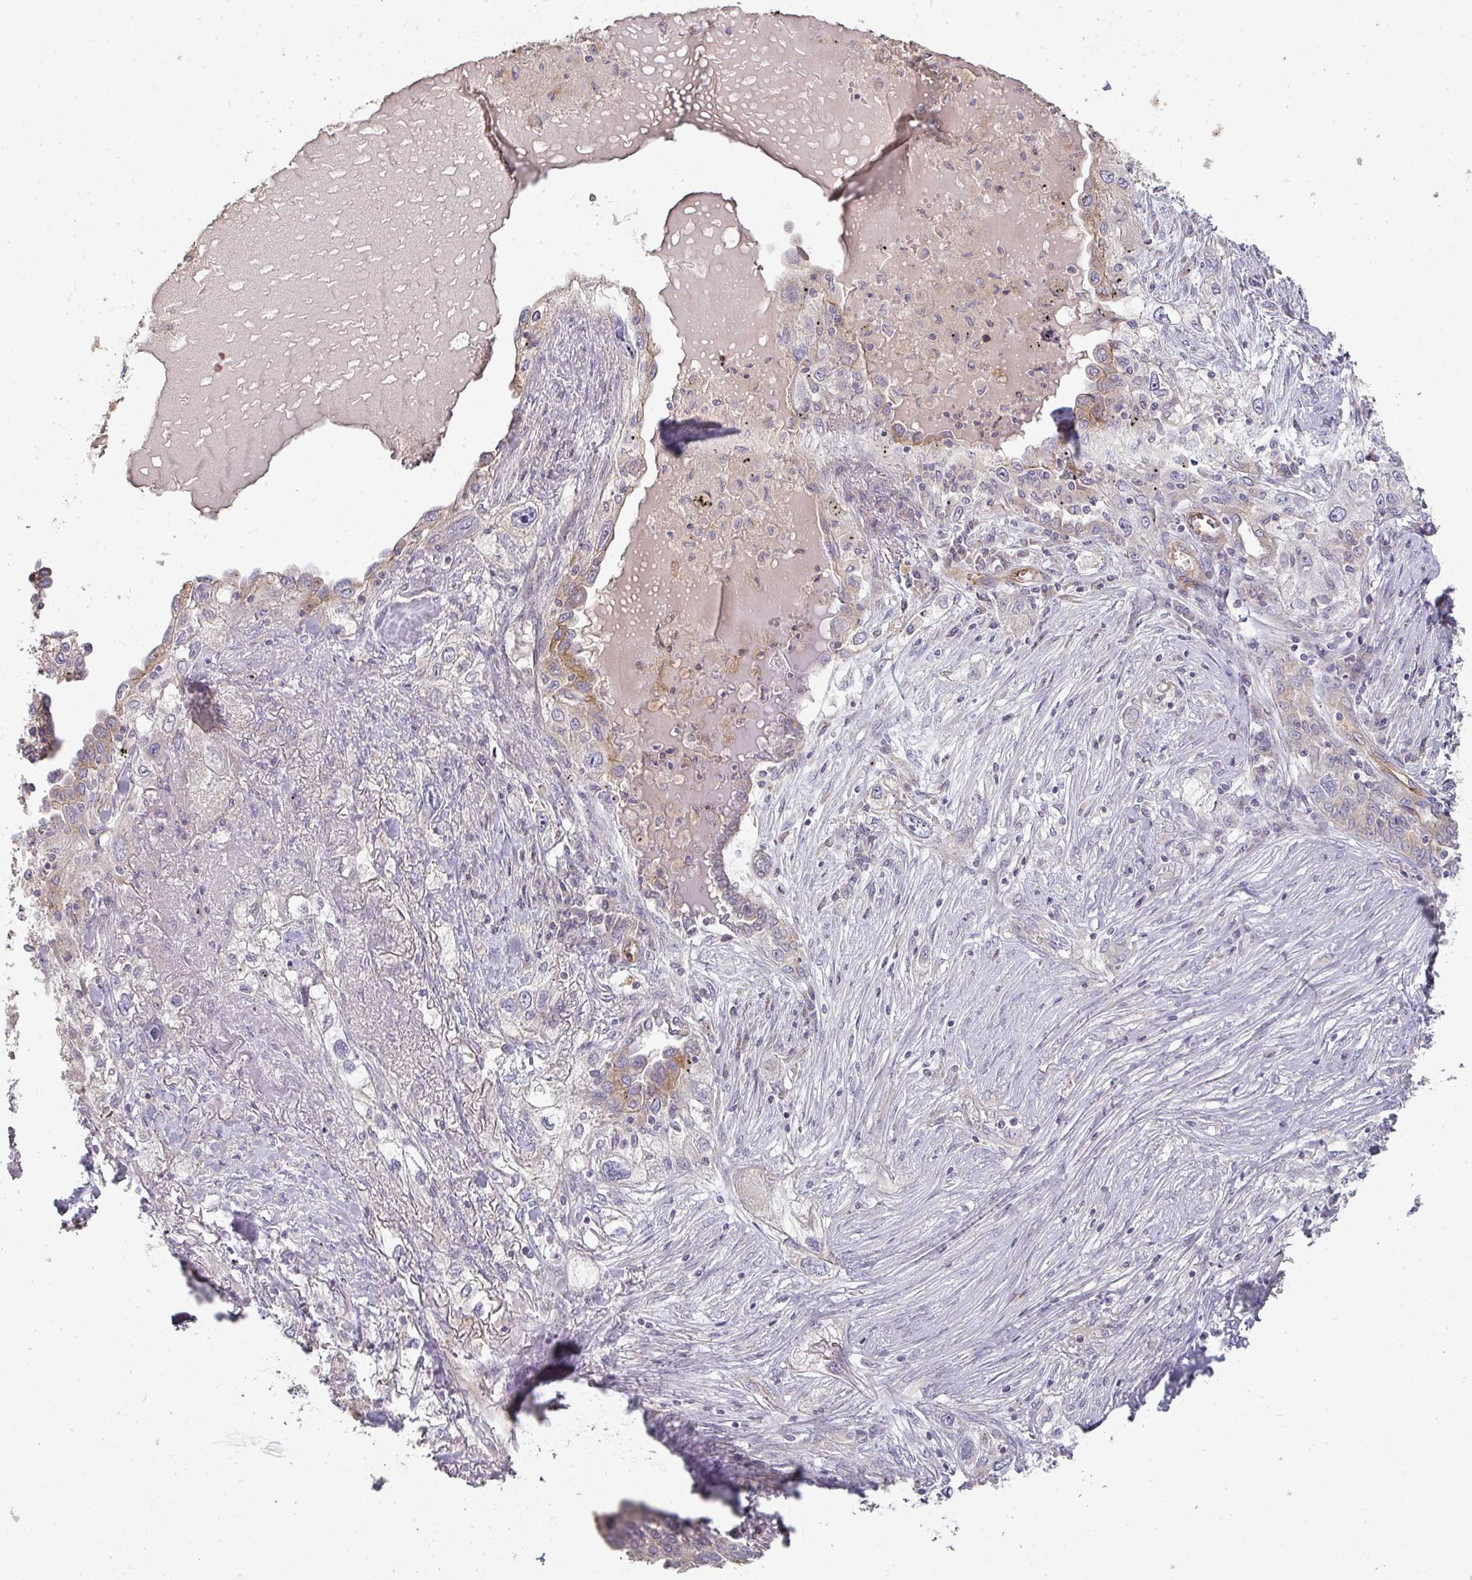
{"staining": {"intensity": "negative", "quantity": "none", "location": "none"}, "tissue": "lung cancer", "cell_type": "Tumor cells", "image_type": "cancer", "snomed": [{"axis": "morphology", "description": "Squamous cell carcinoma, NOS"}, {"axis": "topography", "description": "Lung"}], "caption": "There is no significant staining in tumor cells of lung cancer.", "gene": "PCDH1", "patient": {"sex": "female", "age": 69}}